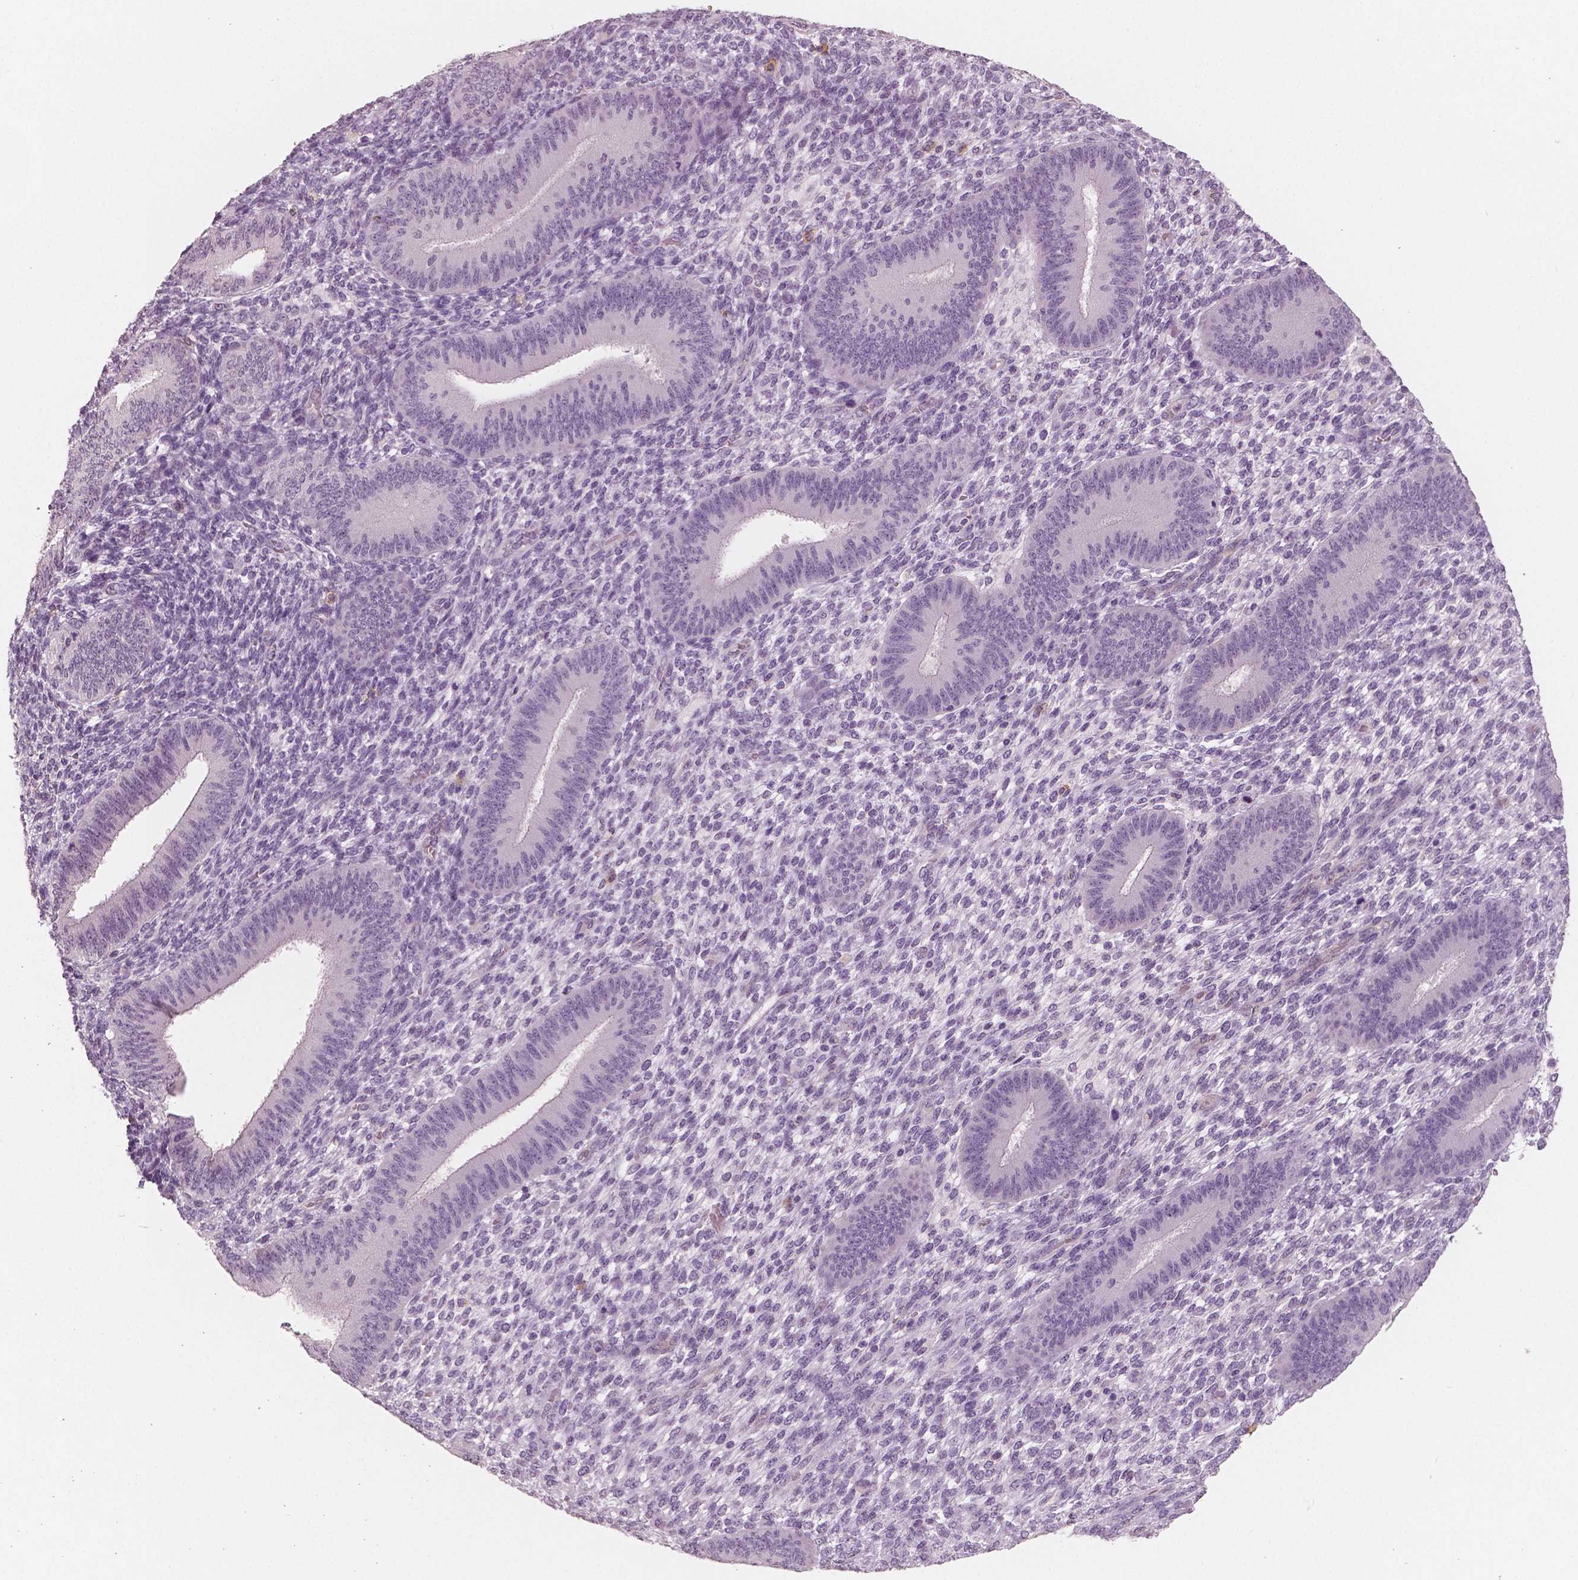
{"staining": {"intensity": "negative", "quantity": "none", "location": "none"}, "tissue": "endometrium", "cell_type": "Cells in endometrial stroma", "image_type": "normal", "snomed": [{"axis": "morphology", "description": "Normal tissue, NOS"}, {"axis": "topography", "description": "Endometrium"}], "caption": "The image reveals no staining of cells in endometrial stroma in normal endometrium. (Immunohistochemistry (ihc), brightfield microscopy, high magnification).", "gene": "KIT", "patient": {"sex": "female", "age": 39}}